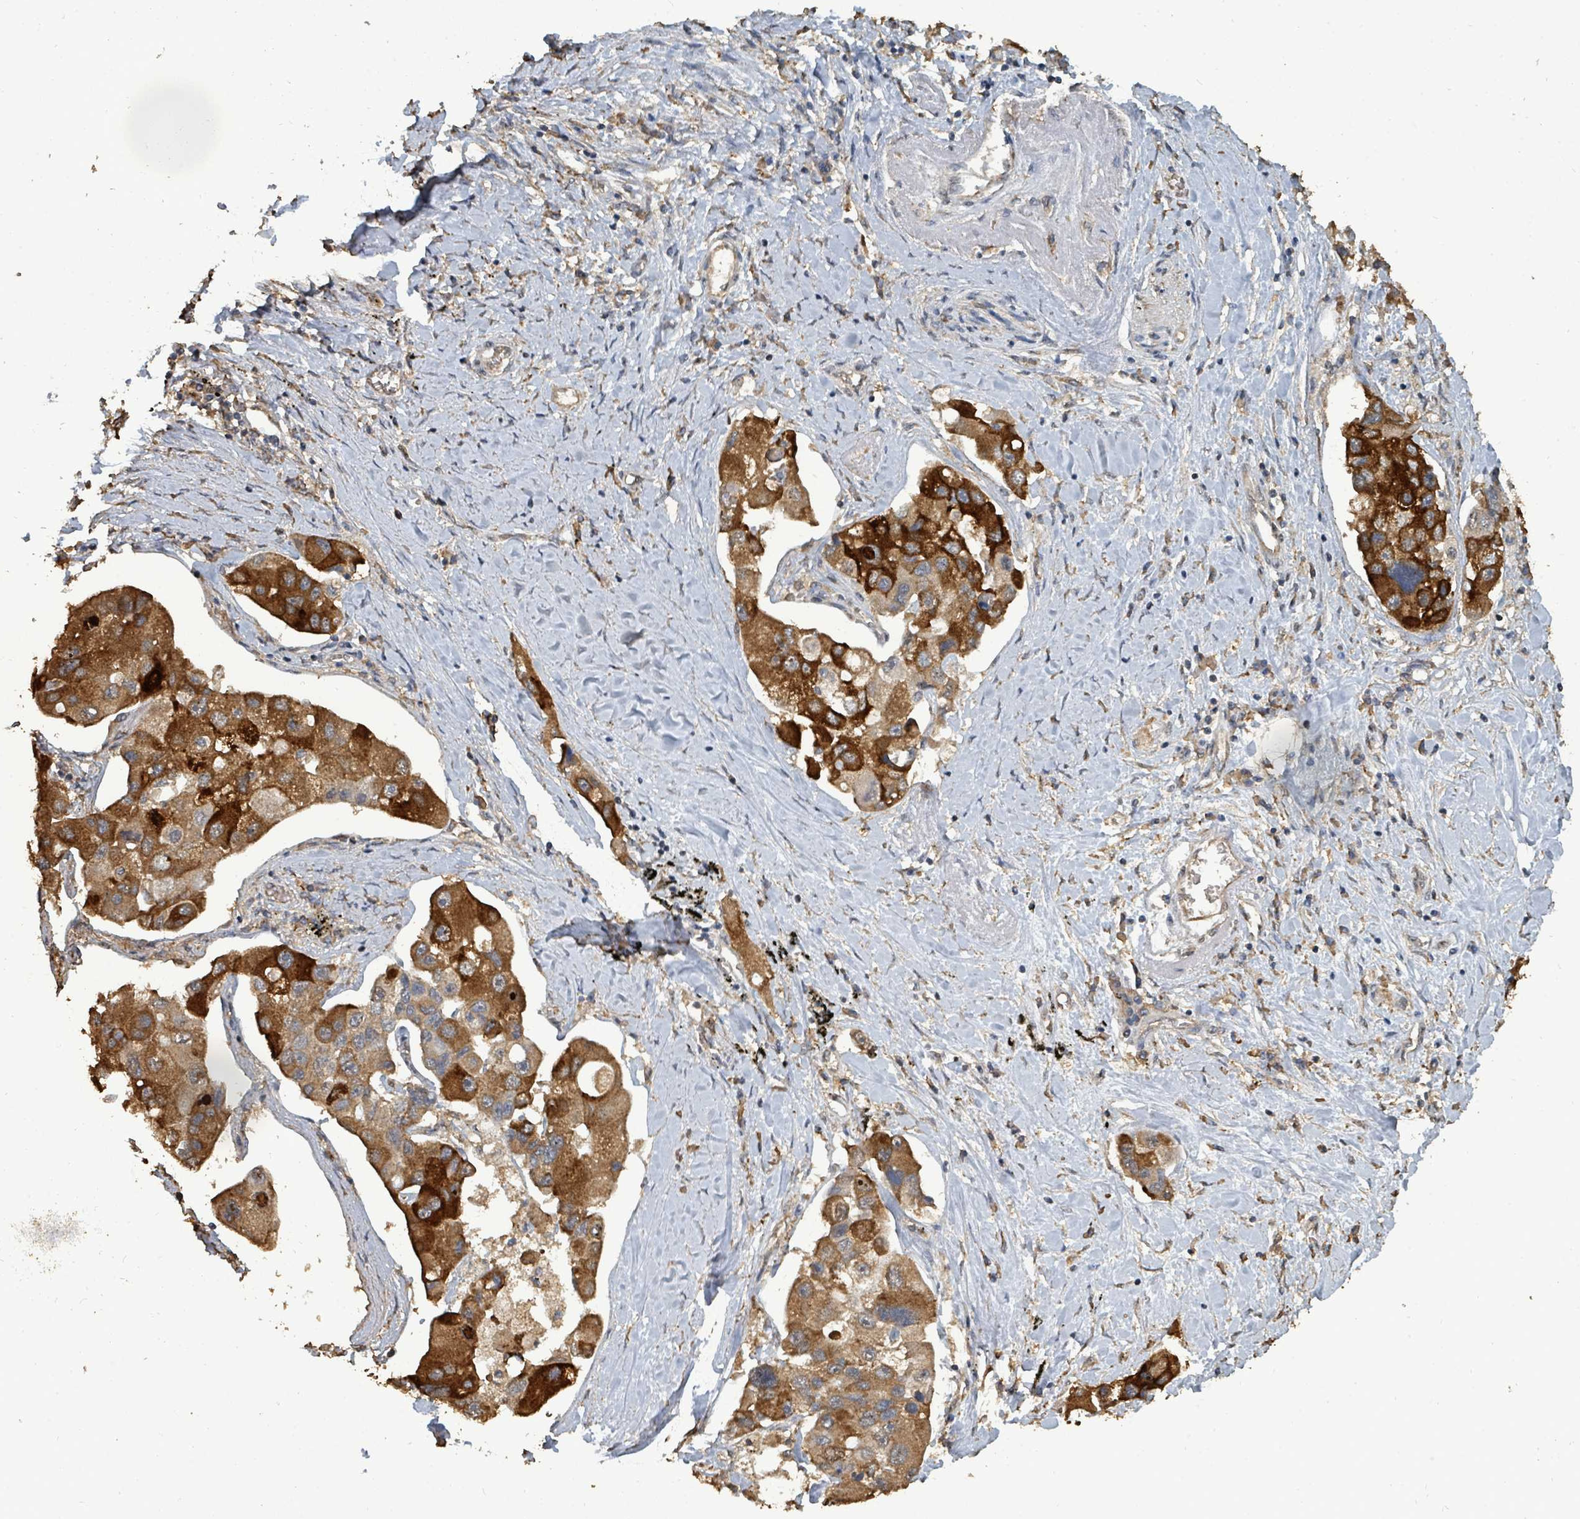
{"staining": {"intensity": "strong", "quantity": ">75%", "location": "cytoplasmic/membranous"}, "tissue": "lung cancer", "cell_type": "Tumor cells", "image_type": "cancer", "snomed": [{"axis": "morphology", "description": "Adenocarcinoma, NOS"}, {"axis": "topography", "description": "Lung"}], "caption": "About >75% of tumor cells in lung cancer show strong cytoplasmic/membranous protein staining as visualized by brown immunohistochemical staining.", "gene": "C6orf52", "patient": {"sex": "female", "age": 54}}